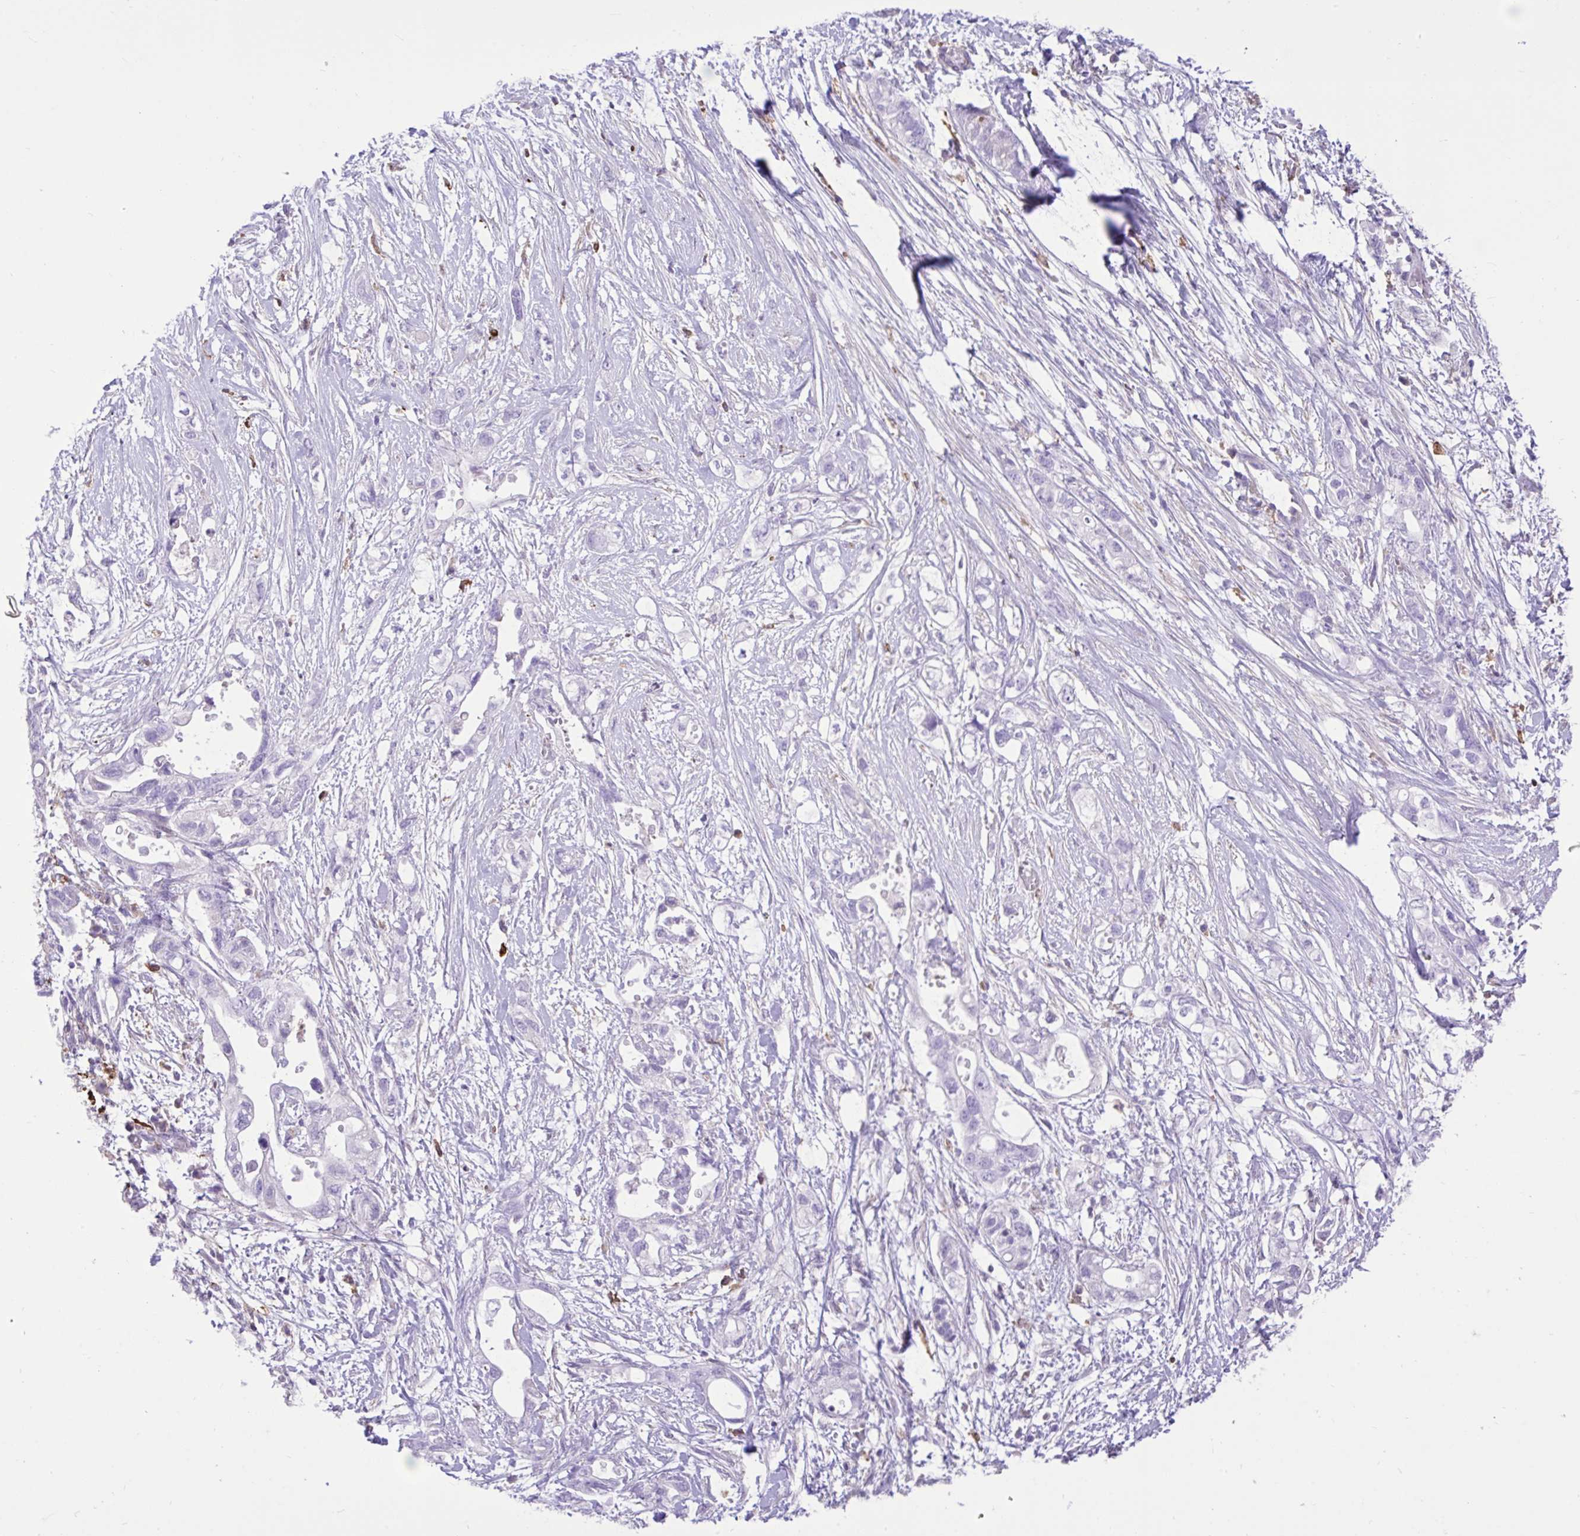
{"staining": {"intensity": "negative", "quantity": "none", "location": "none"}, "tissue": "pancreatic cancer", "cell_type": "Tumor cells", "image_type": "cancer", "snomed": [{"axis": "morphology", "description": "Adenocarcinoma, NOS"}, {"axis": "topography", "description": "Pancreas"}], "caption": "This photomicrograph is of adenocarcinoma (pancreatic) stained with immunohistochemistry (IHC) to label a protein in brown with the nuclei are counter-stained blue. There is no expression in tumor cells.", "gene": "TLR7", "patient": {"sex": "female", "age": 72}}